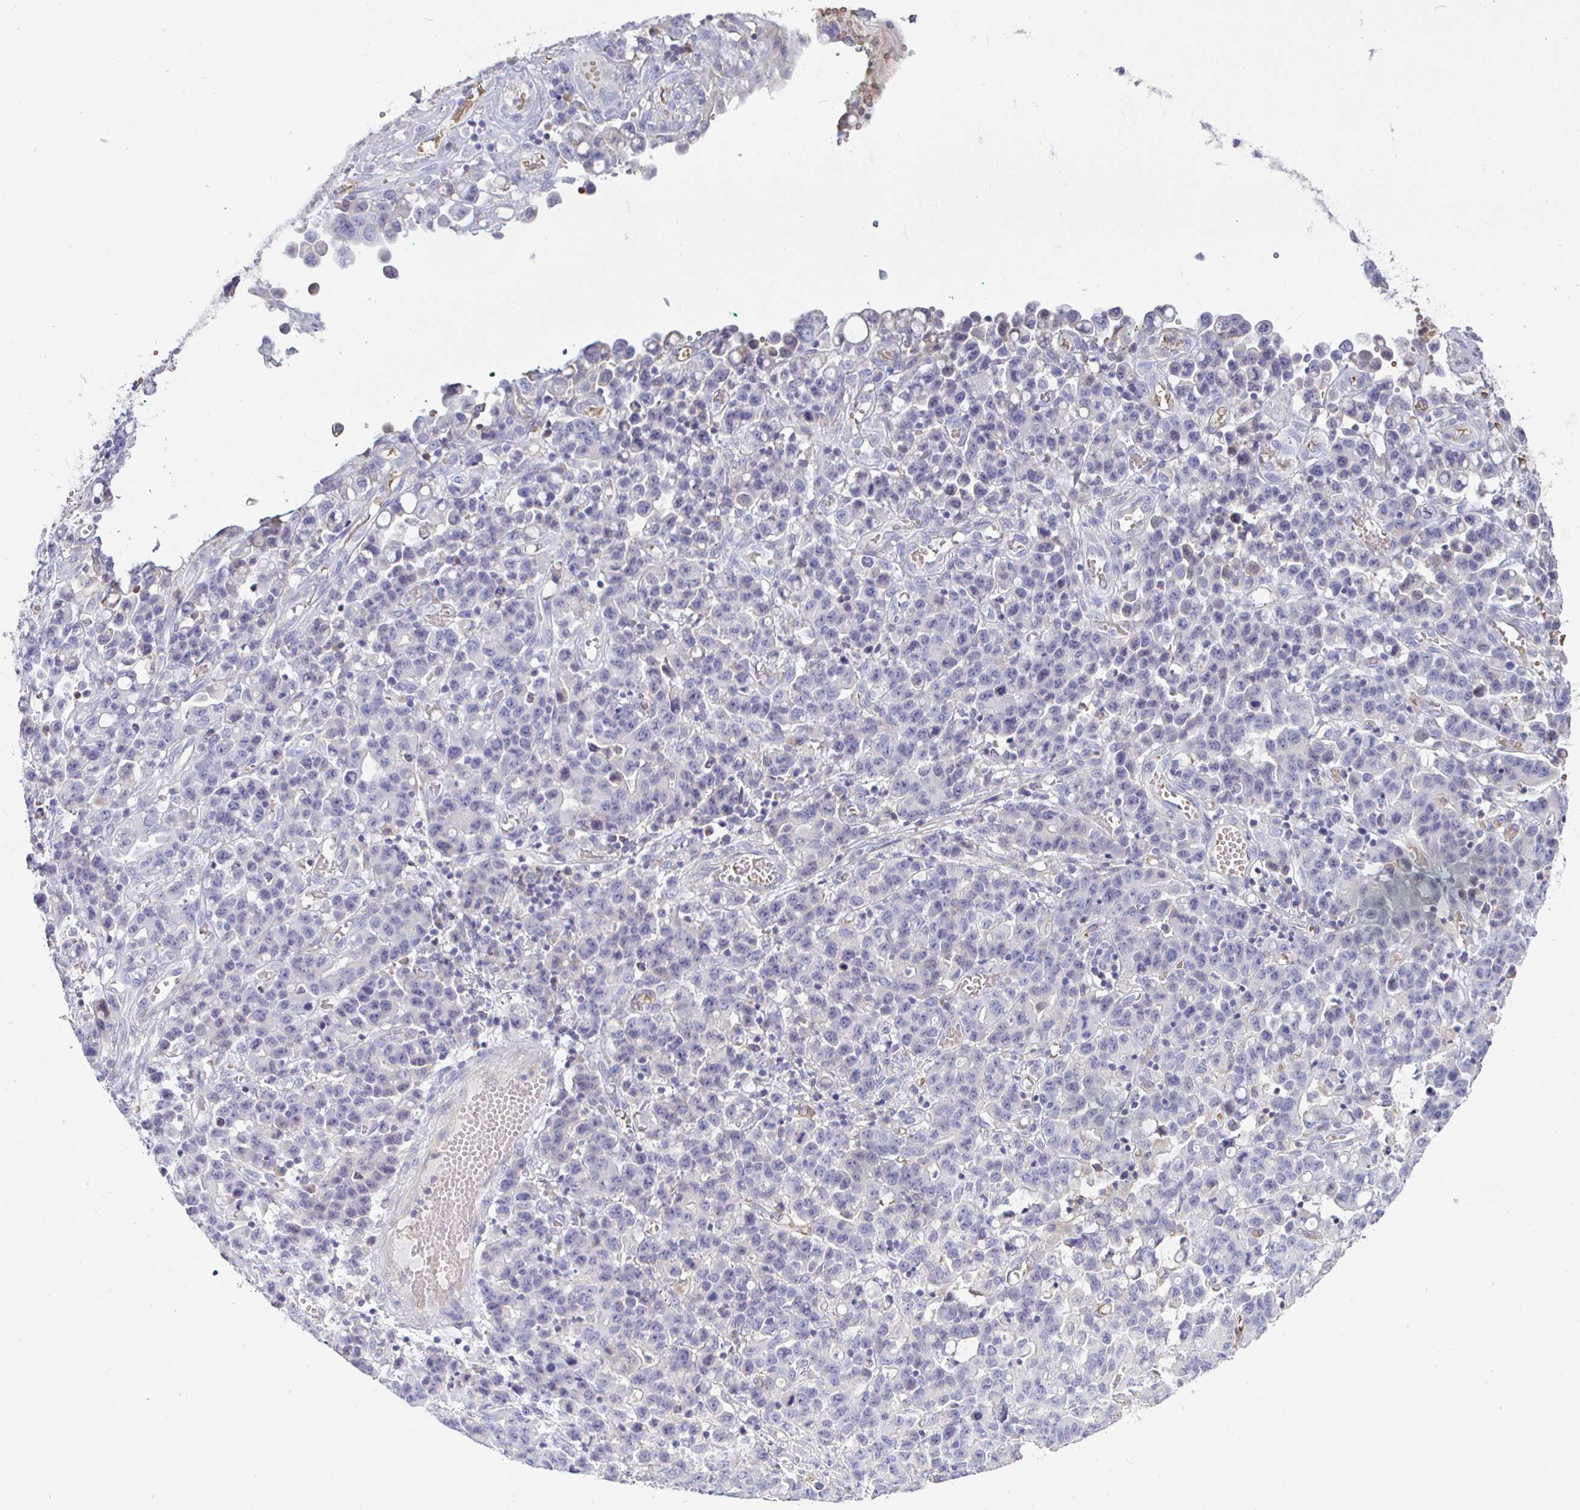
{"staining": {"intensity": "negative", "quantity": "none", "location": "none"}, "tissue": "stomach cancer", "cell_type": "Tumor cells", "image_type": "cancer", "snomed": [{"axis": "morphology", "description": "Adenocarcinoma, NOS"}, {"axis": "topography", "description": "Stomach, upper"}], "caption": "IHC photomicrograph of human adenocarcinoma (stomach) stained for a protein (brown), which exhibits no positivity in tumor cells. Nuclei are stained in blue.", "gene": "SIRPA", "patient": {"sex": "male", "age": 69}}